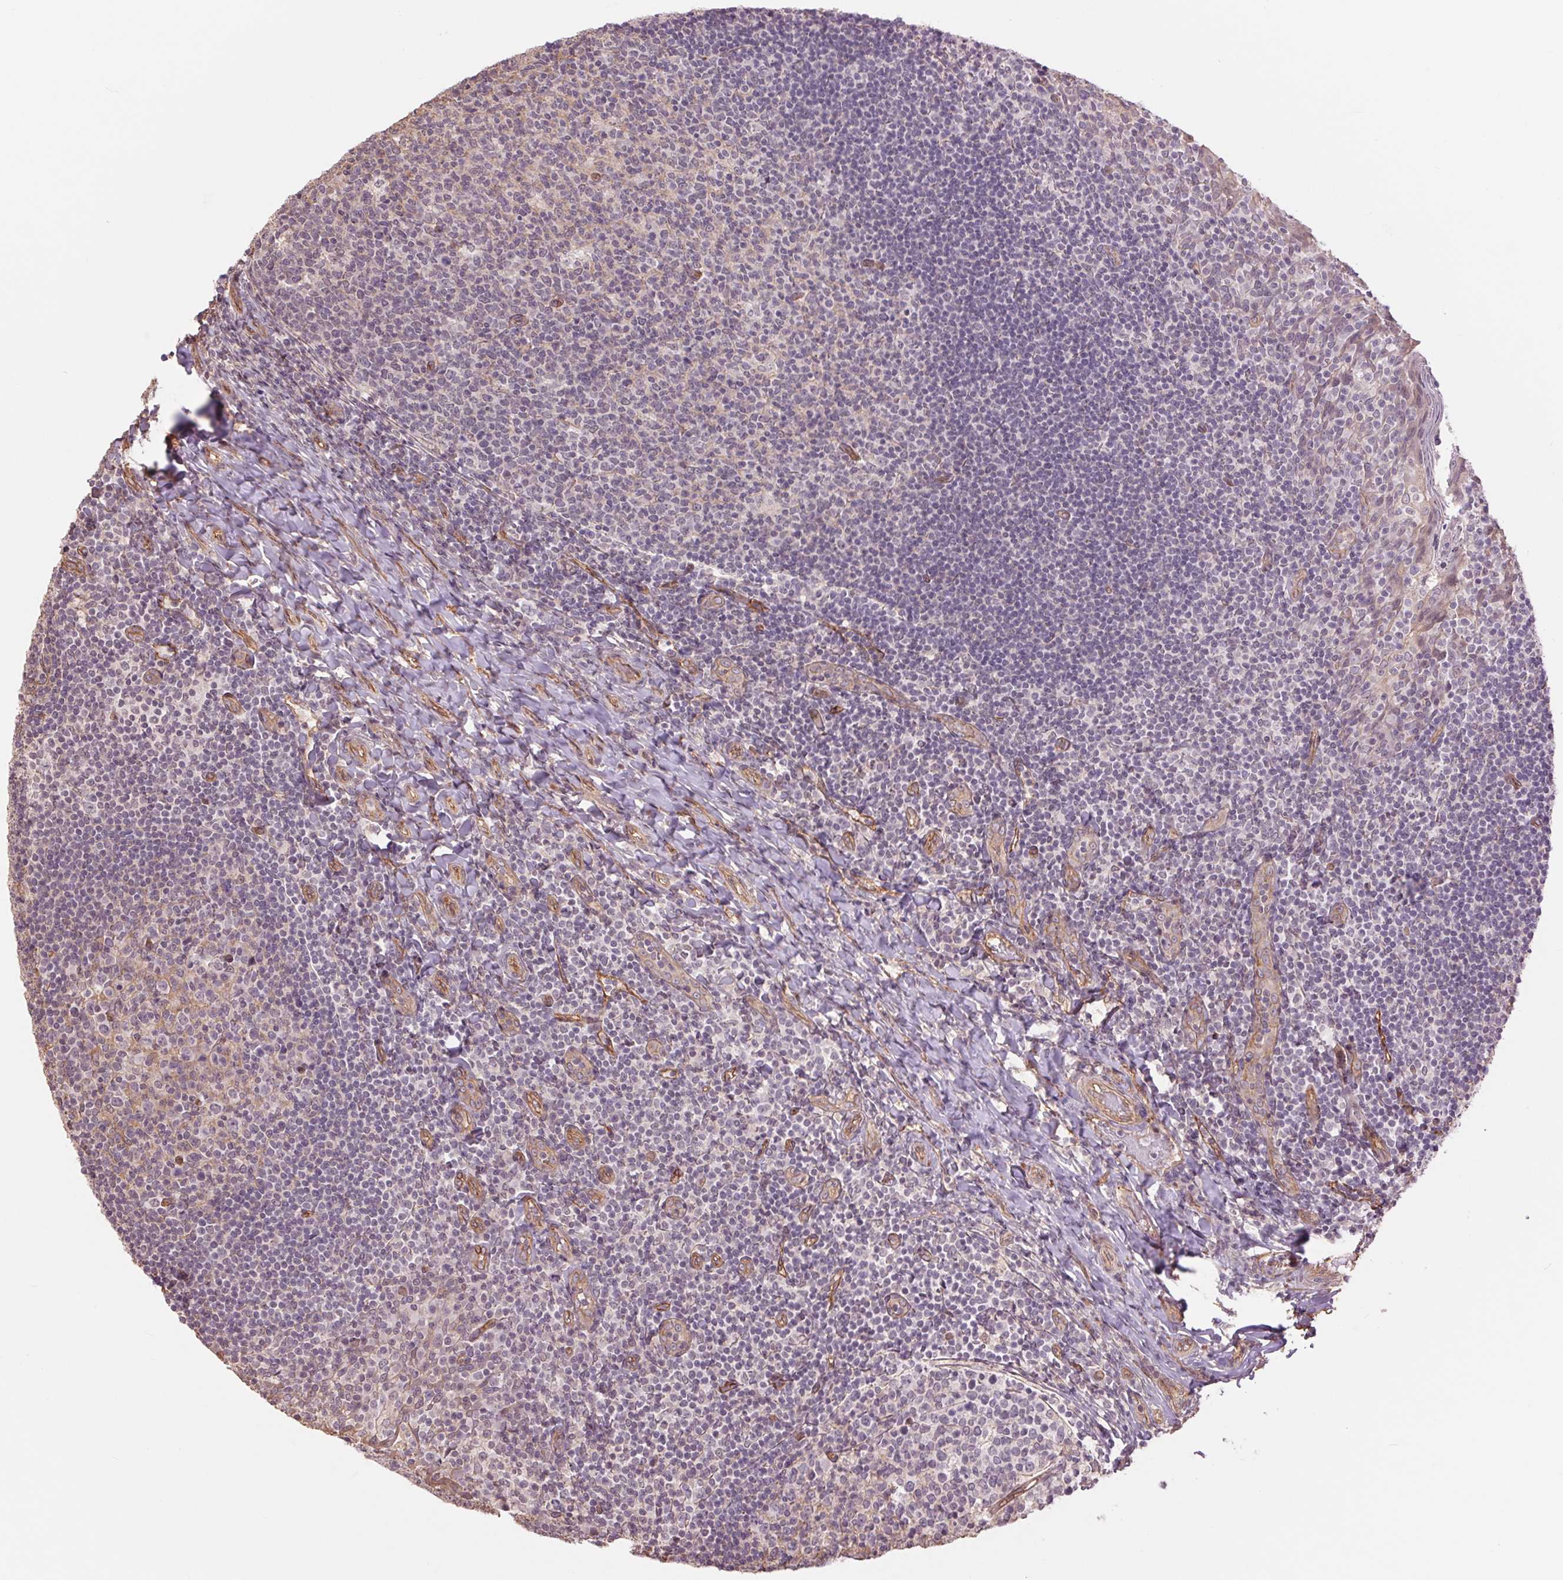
{"staining": {"intensity": "negative", "quantity": "none", "location": "none"}, "tissue": "tonsil", "cell_type": "Germinal center cells", "image_type": "normal", "snomed": [{"axis": "morphology", "description": "Normal tissue, NOS"}, {"axis": "topography", "description": "Tonsil"}], "caption": "An immunohistochemistry (IHC) histopathology image of benign tonsil is shown. There is no staining in germinal center cells of tonsil. (Brightfield microscopy of DAB (3,3'-diaminobenzidine) IHC at high magnification).", "gene": "PALM", "patient": {"sex": "female", "age": 10}}